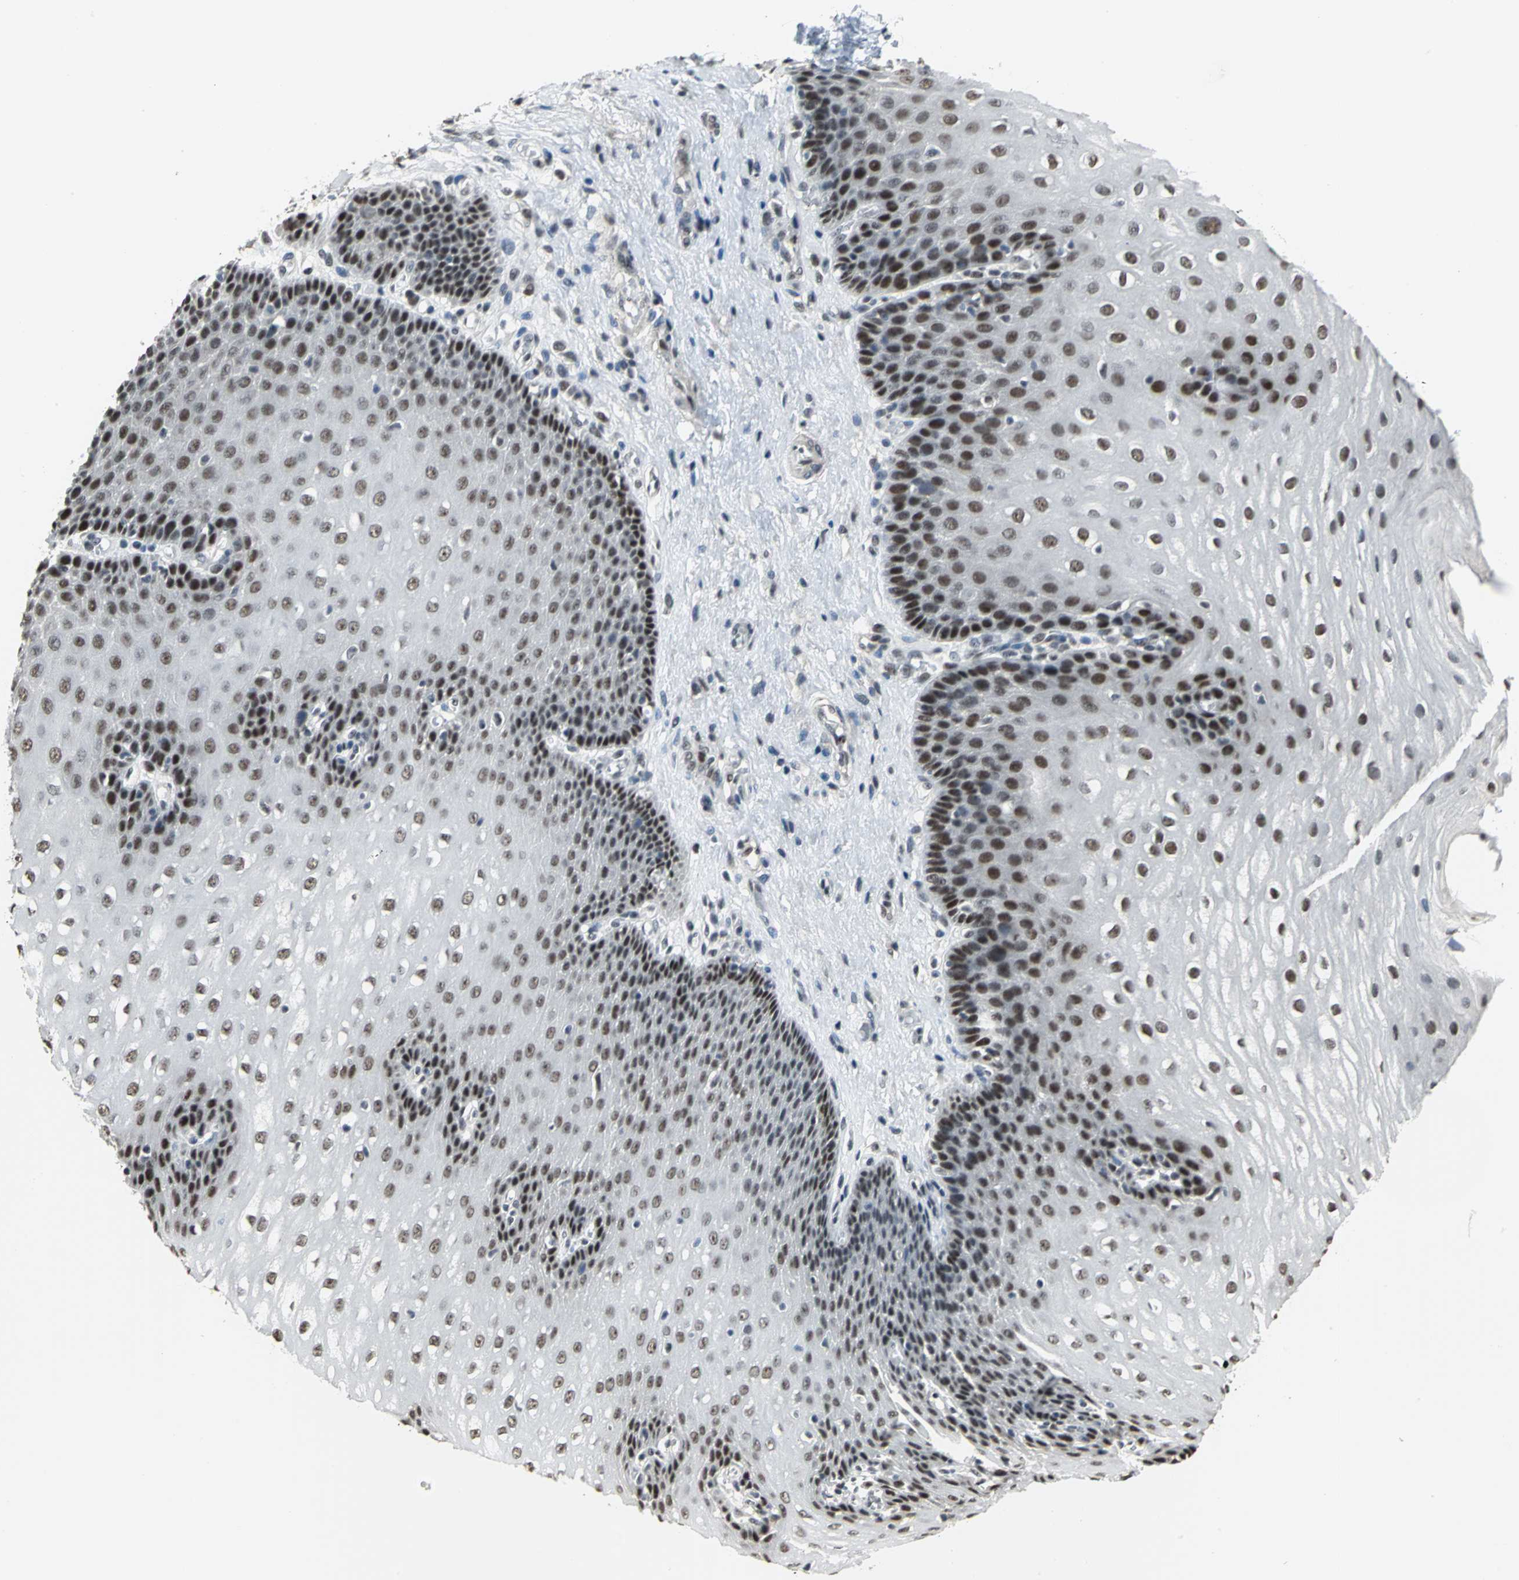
{"staining": {"intensity": "strong", "quantity": ">75%", "location": "nuclear"}, "tissue": "esophagus", "cell_type": "Squamous epithelial cells", "image_type": "normal", "snomed": [{"axis": "morphology", "description": "Normal tissue, NOS"}, {"axis": "topography", "description": "Esophagus"}], "caption": "Protein expression analysis of normal human esophagus reveals strong nuclear expression in about >75% of squamous epithelial cells. (DAB (3,3'-diaminobenzidine) IHC with brightfield microscopy, high magnification).", "gene": "CCDC88C", "patient": {"sex": "male", "age": 48}}